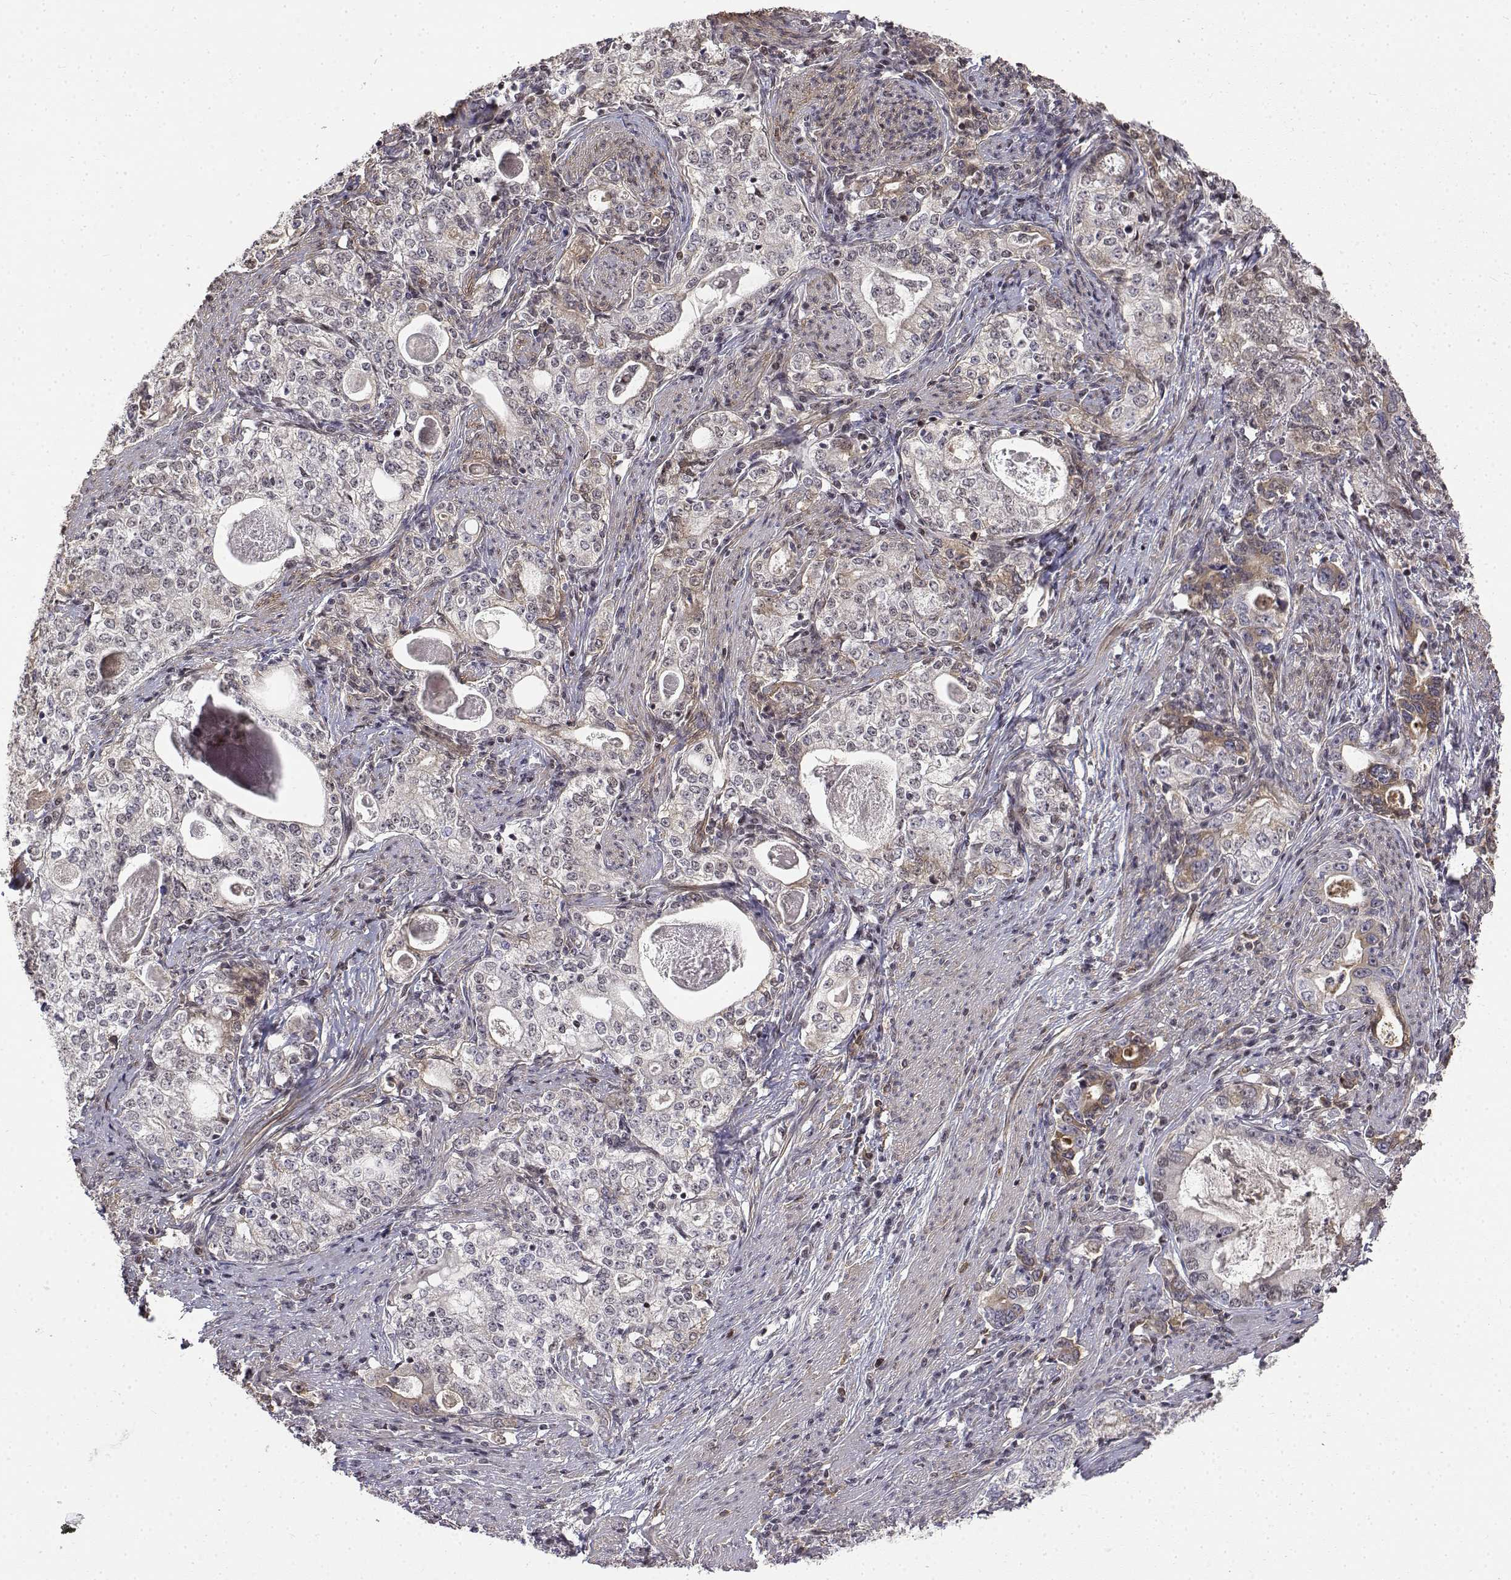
{"staining": {"intensity": "weak", "quantity": "<25%", "location": "cytoplasmic/membranous"}, "tissue": "stomach cancer", "cell_type": "Tumor cells", "image_type": "cancer", "snomed": [{"axis": "morphology", "description": "Adenocarcinoma, NOS"}, {"axis": "topography", "description": "Stomach, lower"}], "caption": "Stomach adenocarcinoma was stained to show a protein in brown. There is no significant positivity in tumor cells.", "gene": "ITGA7", "patient": {"sex": "female", "age": 72}}